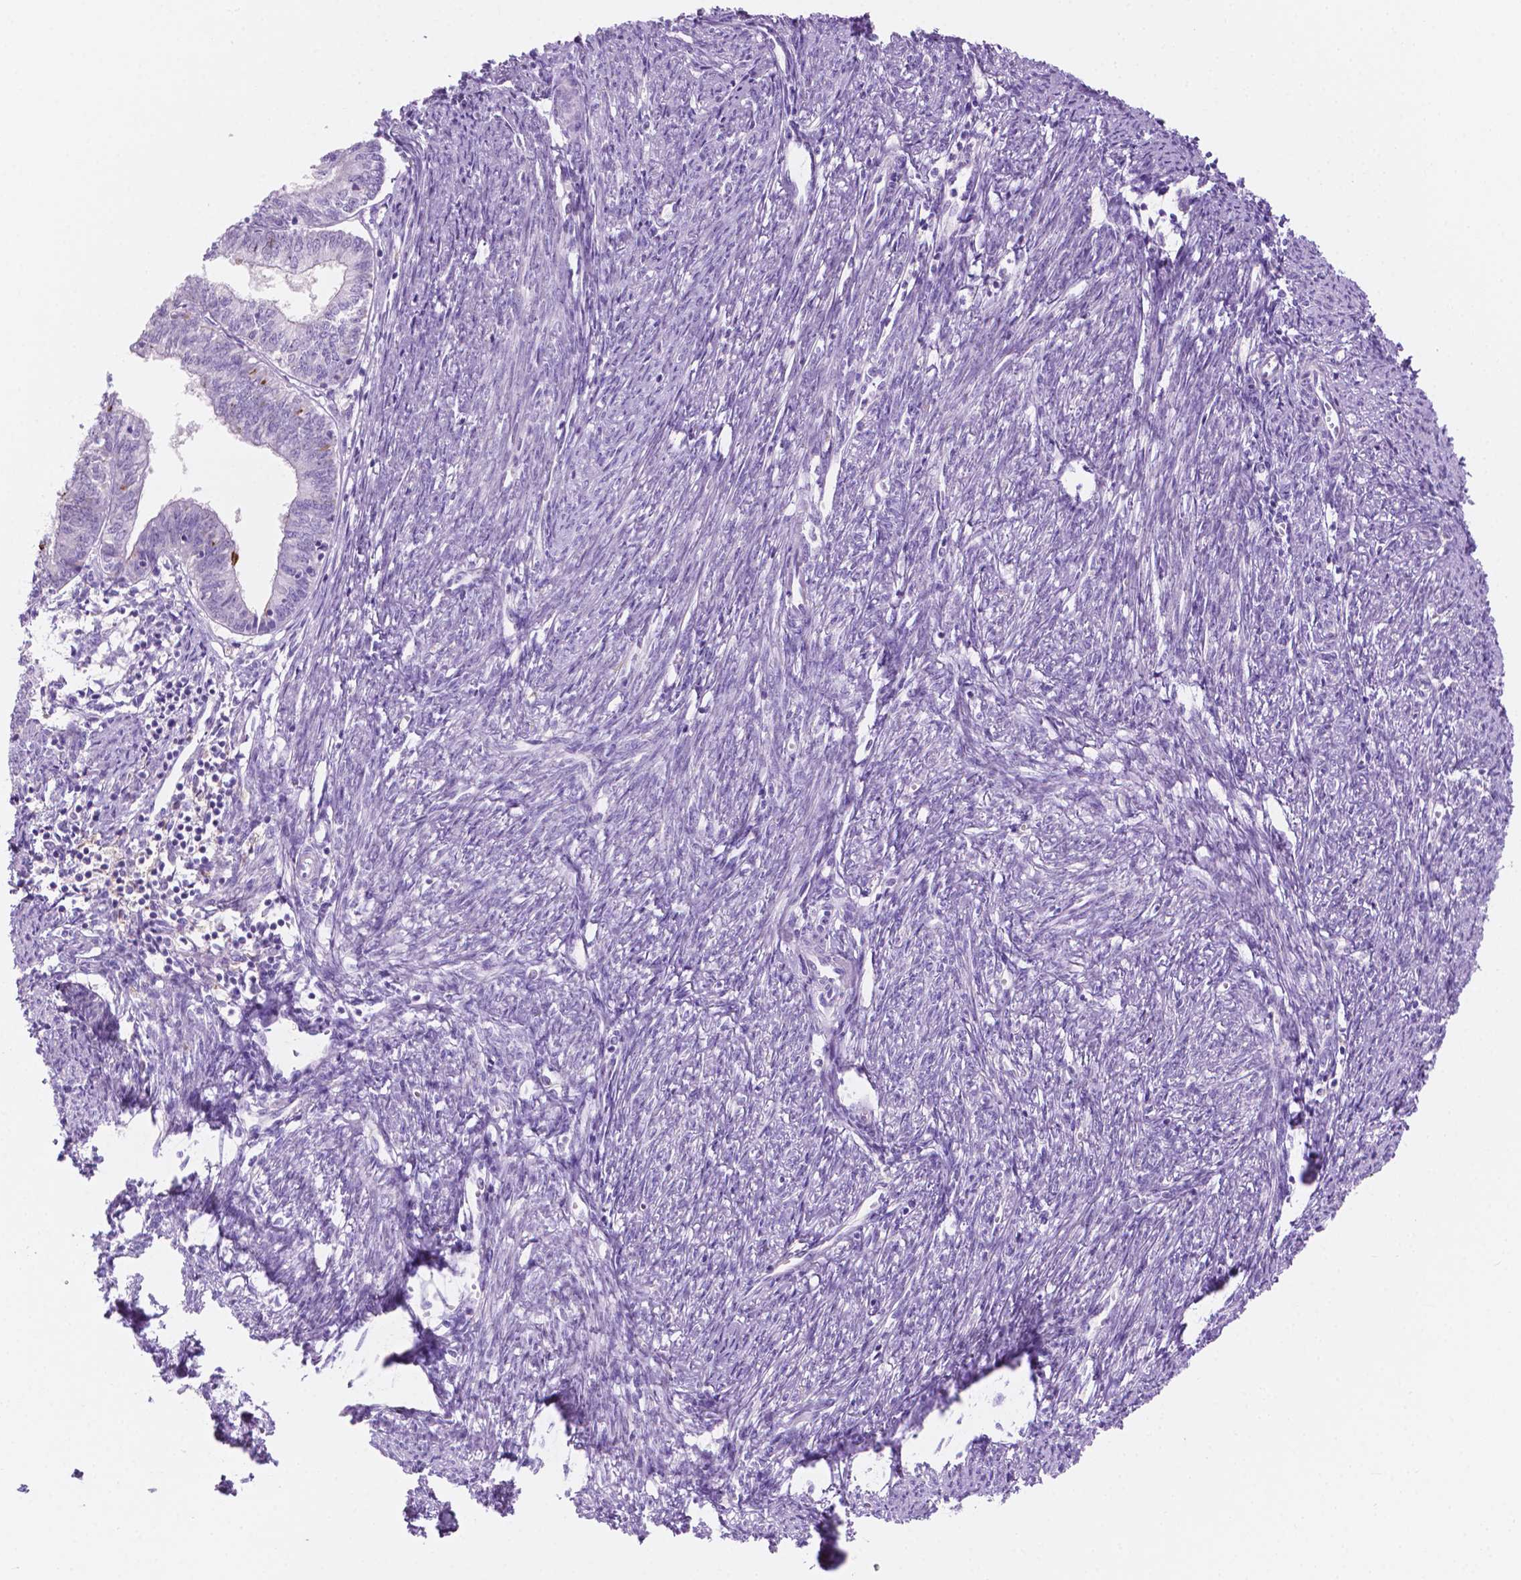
{"staining": {"intensity": "negative", "quantity": "none", "location": "none"}, "tissue": "endometrial cancer", "cell_type": "Tumor cells", "image_type": "cancer", "snomed": [{"axis": "morphology", "description": "Adenocarcinoma, NOS"}, {"axis": "topography", "description": "Endometrium"}], "caption": "The micrograph demonstrates no significant staining in tumor cells of adenocarcinoma (endometrial).", "gene": "EPPK1", "patient": {"sex": "female", "age": 61}}